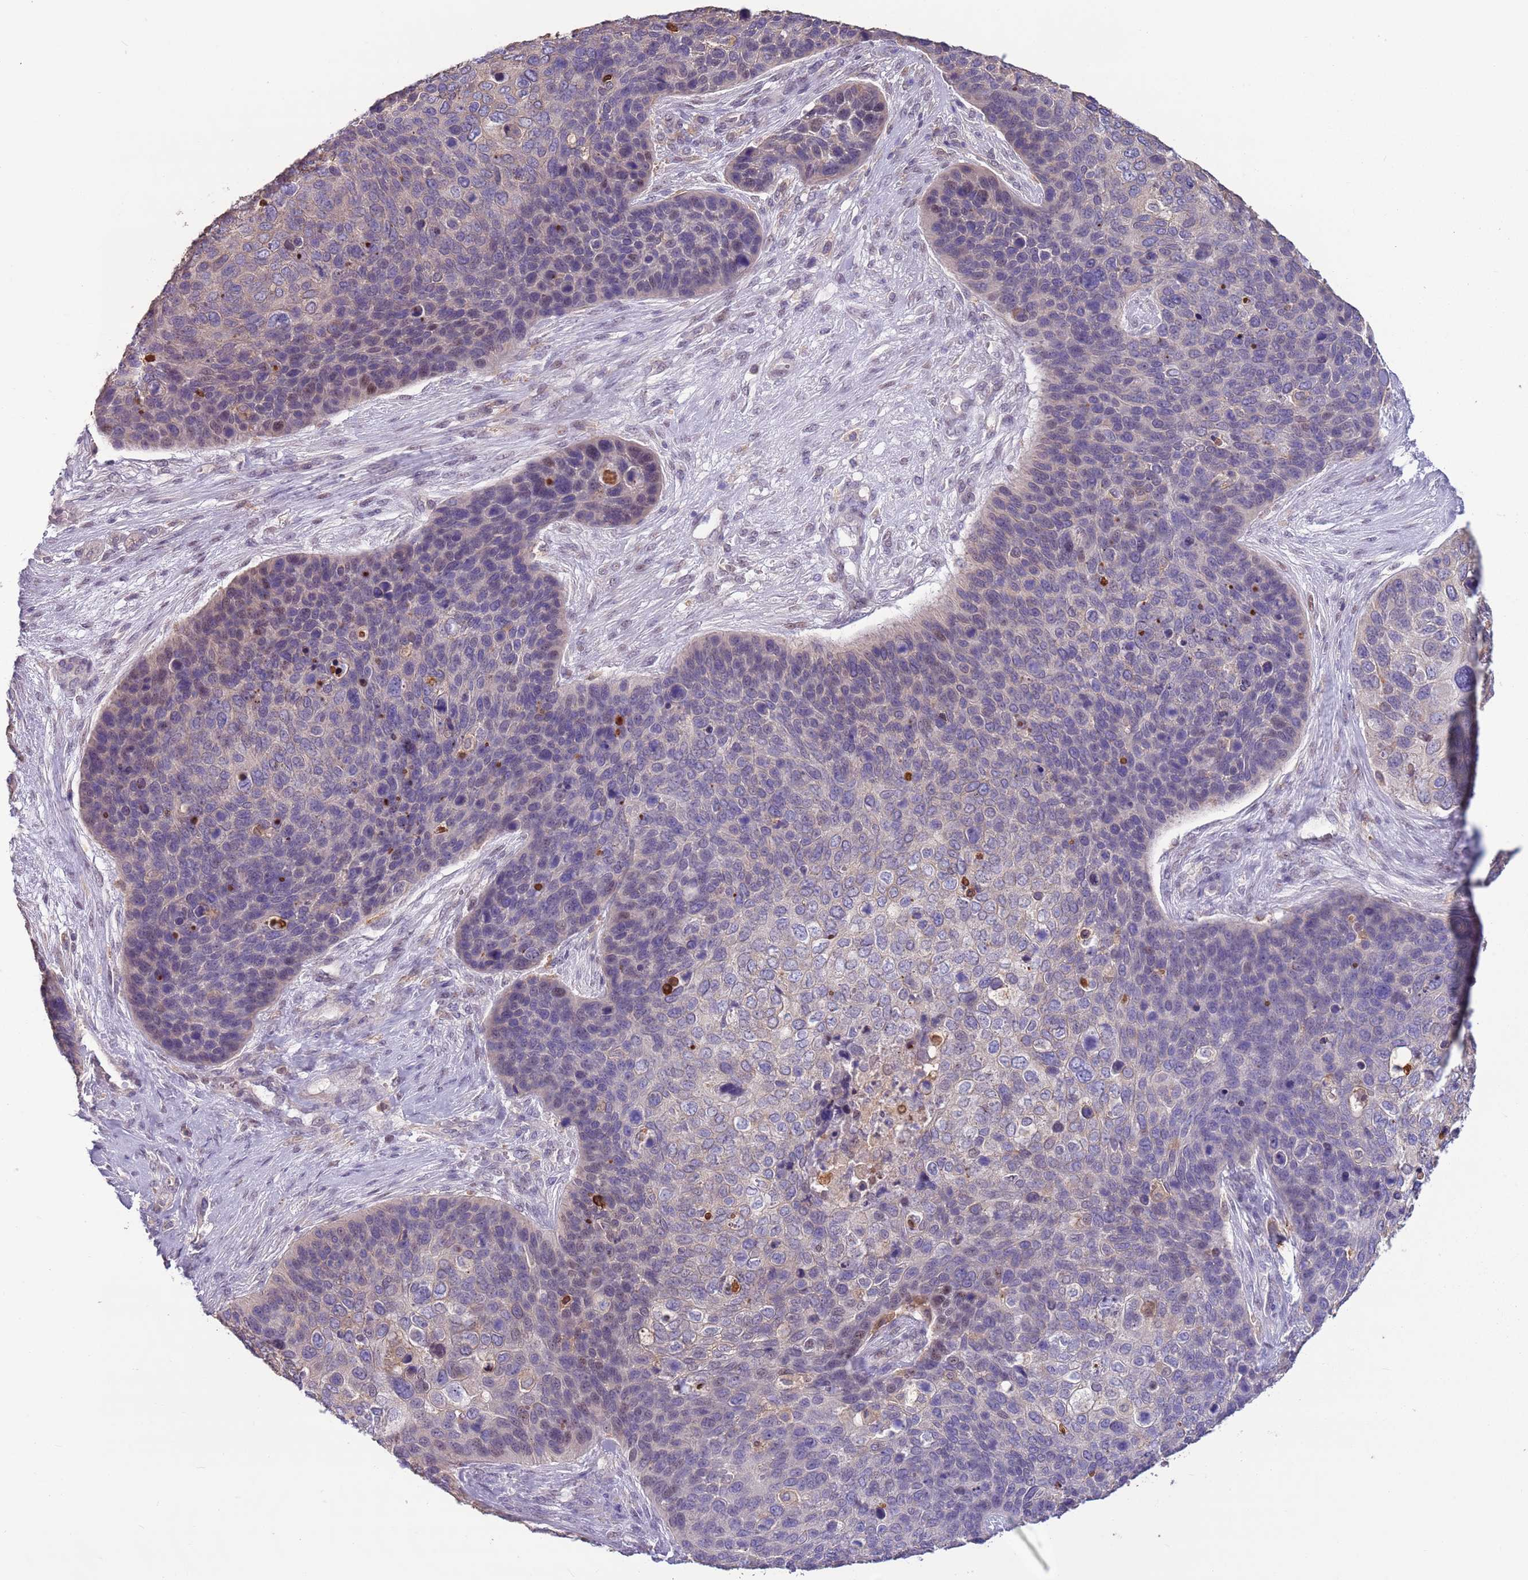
{"staining": {"intensity": "weak", "quantity": "<25%", "location": "cytoplasmic/membranous"}, "tissue": "skin cancer", "cell_type": "Tumor cells", "image_type": "cancer", "snomed": [{"axis": "morphology", "description": "Basal cell carcinoma"}, {"axis": "topography", "description": "Skin"}], "caption": "DAB immunohistochemical staining of skin cancer (basal cell carcinoma) exhibits no significant staining in tumor cells. (DAB (3,3'-diaminobenzidine) IHC visualized using brightfield microscopy, high magnification).", "gene": "CAPN9", "patient": {"sex": "female", "age": 74}}